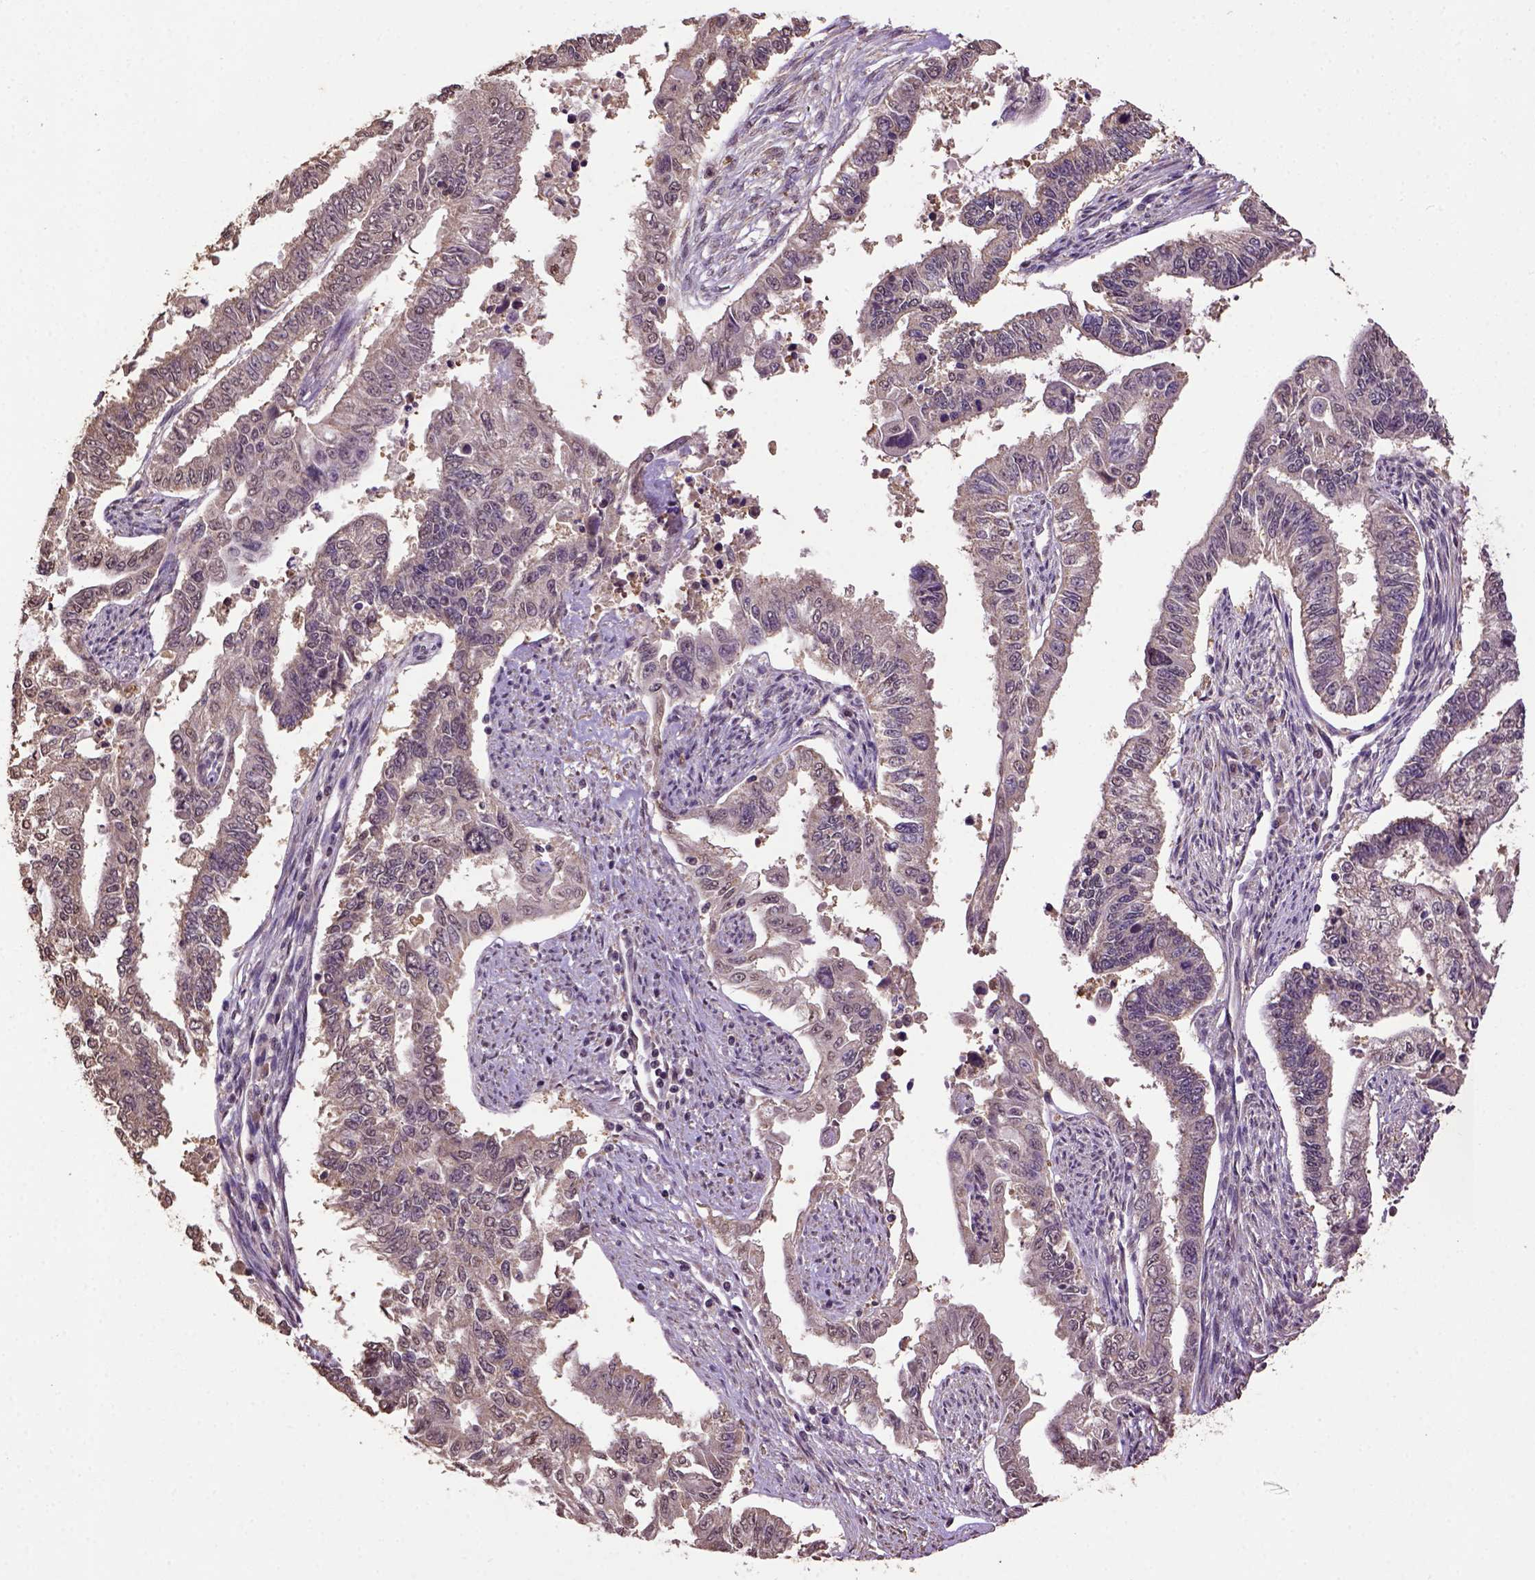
{"staining": {"intensity": "weak", "quantity": "25%-75%", "location": "cytoplasmic/membranous"}, "tissue": "endometrial cancer", "cell_type": "Tumor cells", "image_type": "cancer", "snomed": [{"axis": "morphology", "description": "Adenocarcinoma, NOS"}, {"axis": "topography", "description": "Uterus"}], "caption": "Endometrial adenocarcinoma stained for a protein (brown) exhibits weak cytoplasmic/membranous positive expression in approximately 25%-75% of tumor cells.", "gene": "WDR17", "patient": {"sex": "female", "age": 59}}